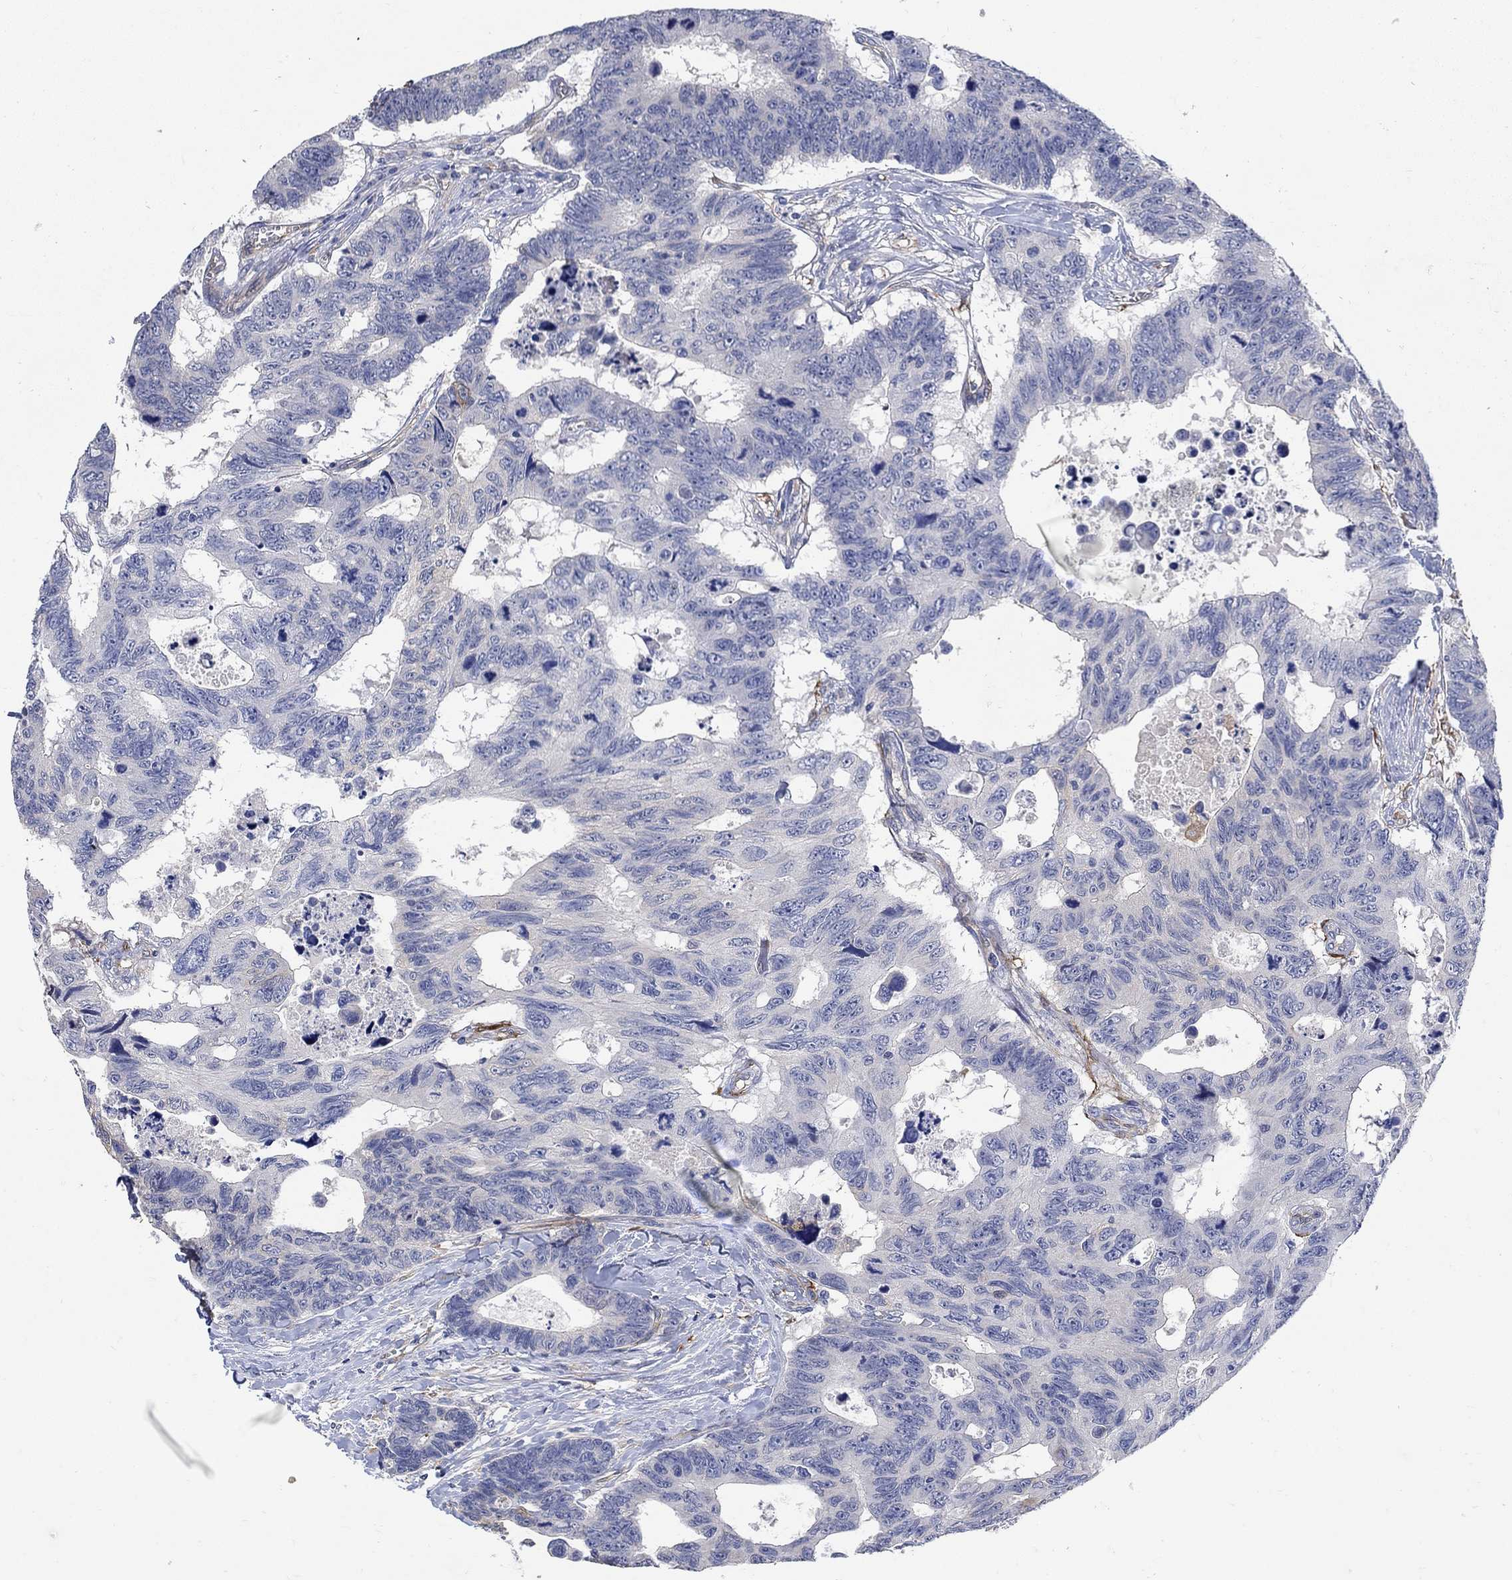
{"staining": {"intensity": "negative", "quantity": "none", "location": "none"}, "tissue": "colorectal cancer", "cell_type": "Tumor cells", "image_type": "cancer", "snomed": [{"axis": "morphology", "description": "Adenocarcinoma, NOS"}, {"axis": "topography", "description": "Colon"}], "caption": "Tumor cells are negative for protein expression in human colorectal adenocarcinoma. (Immunohistochemistry (ihc), brightfield microscopy, high magnification).", "gene": "TGM2", "patient": {"sex": "female", "age": 77}}